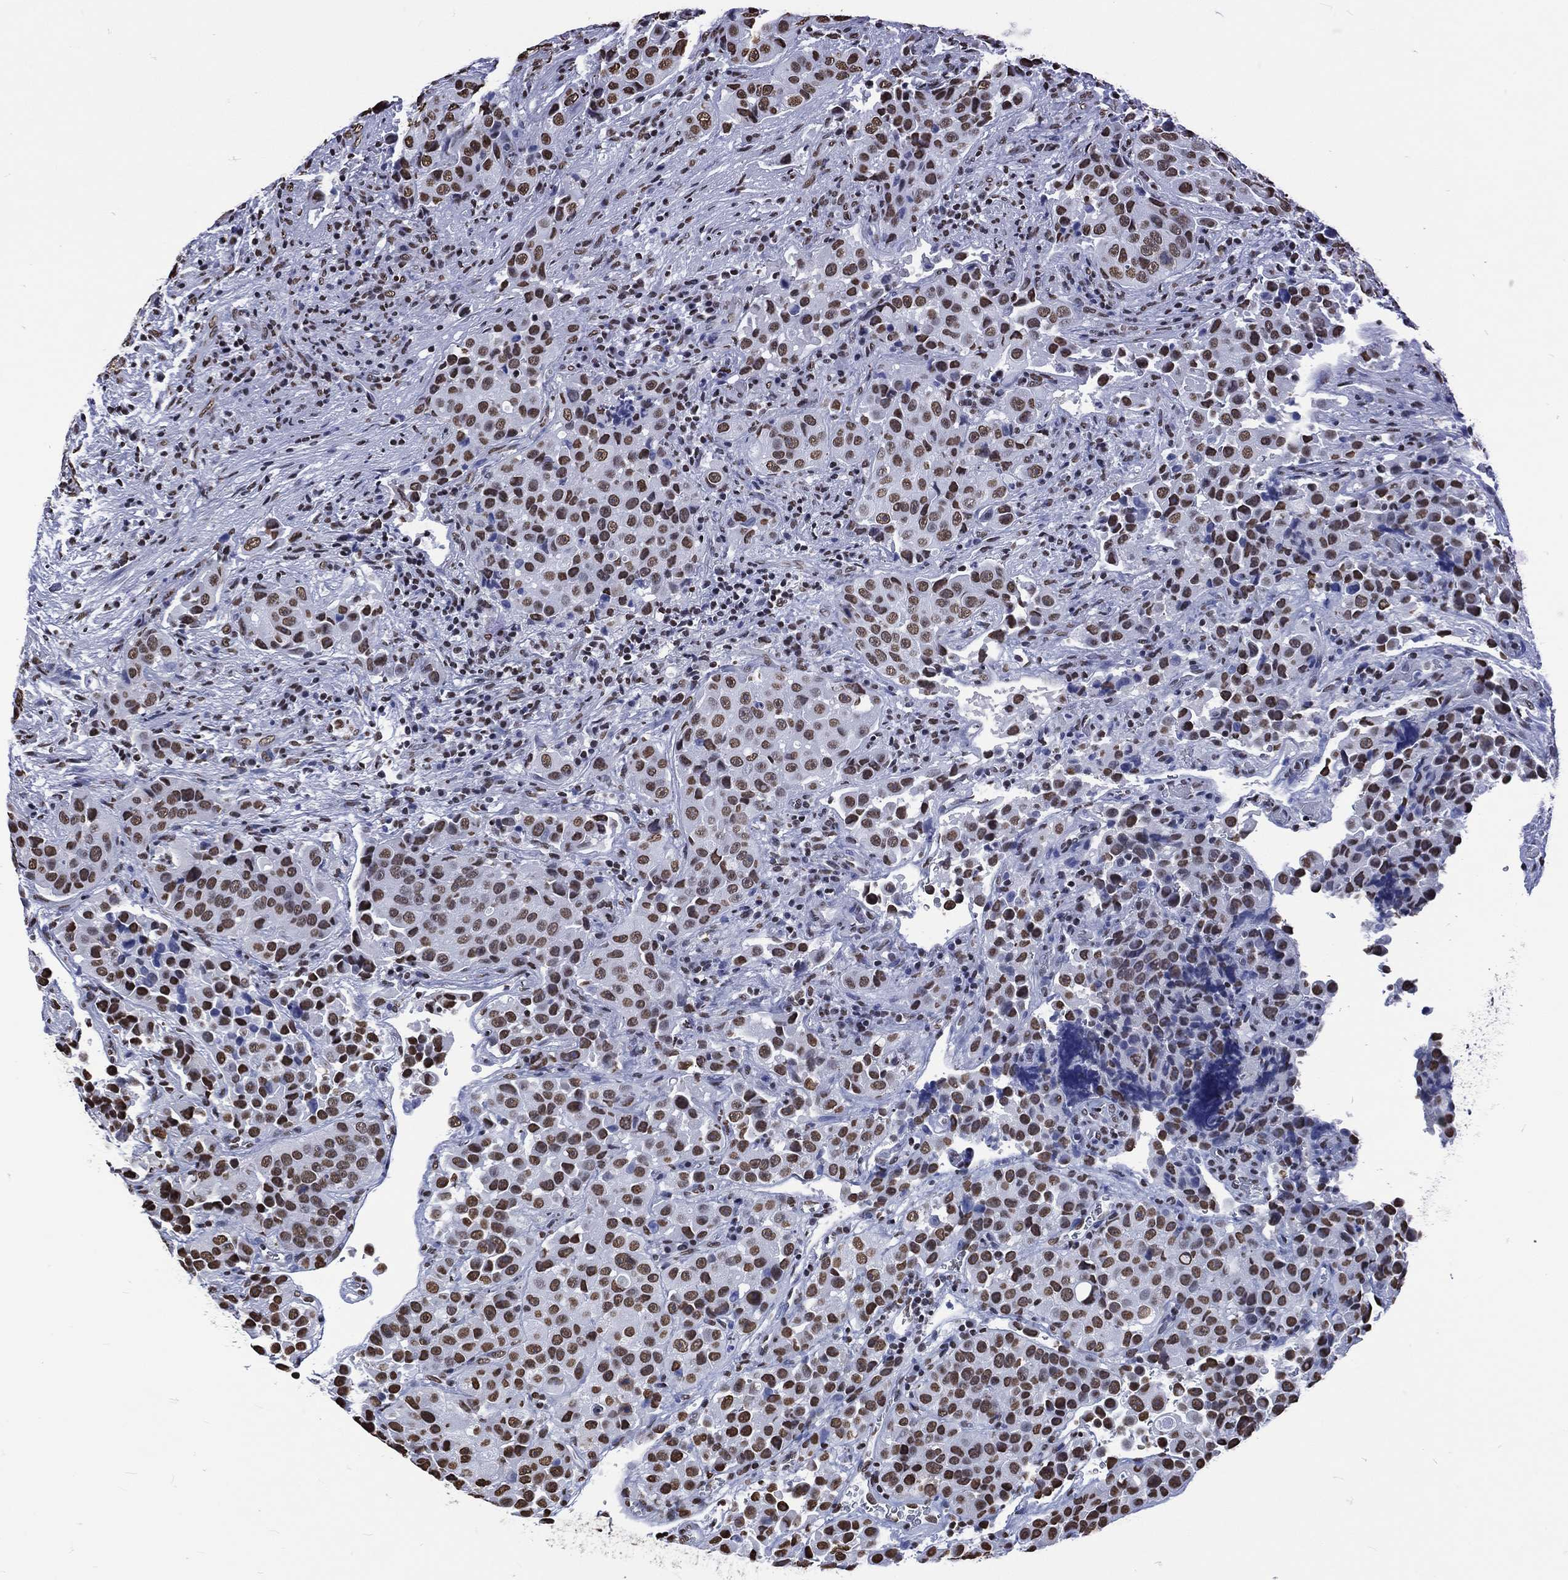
{"staining": {"intensity": "moderate", "quantity": ">75%", "location": "nuclear"}, "tissue": "urothelial cancer", "cell_type": "Tumor cells", "image_type": "cancer", "snomed": [{"axis": "morphology", "description": "Urothelial carcinoma, NOS"}, {"axis": "topography", "description": "Urinary bladder"}], "caption": "Moderate nuclear staining for a protein is identified in about >75% of tumor cells of urothelial cancer using immunohistochemistry.", "gene": "RETREG2", "patient": {"sex": "male", "age": 52}}